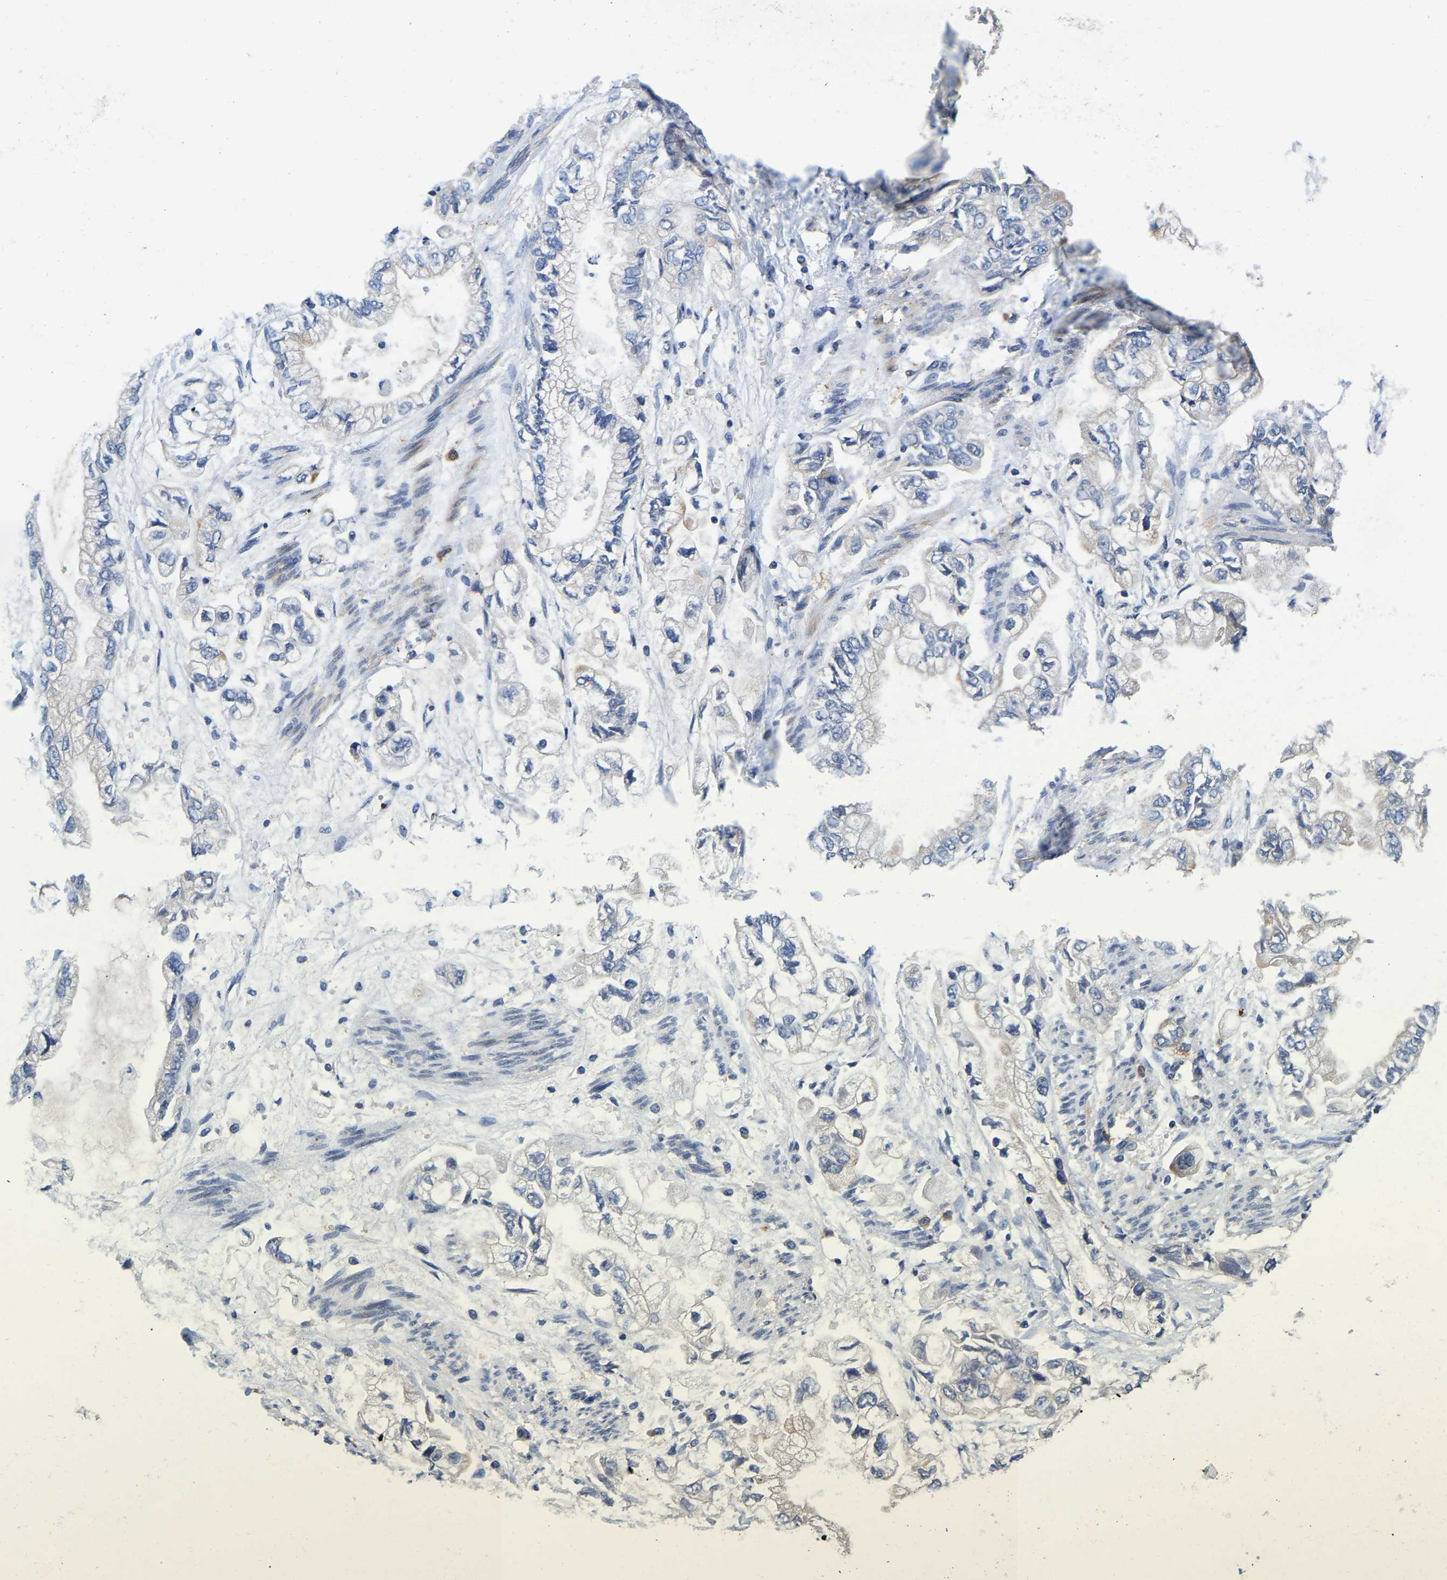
{"staining": {"intensity": "negative", "quantity": "none", "location": "none"}, "tissue": "stomach cancer", "cell_type": "Tumor cells", "image_type": "cancer", "snomed": [{"axis": "morphology", "description": "Normal tissue, NOS"}, {"axis": "morphology", "description": "Adenocarcinoma, NOS"}, {"axis": "topography", "description": "Stomach"}], "caption": "The immunohistochemistry (IHC) micrograph has no significant staining in tumor cells of stomach adenocarcinoma tissue.", "gene": "RAB27B", "patient": {"sex": "male", "age": 62}}